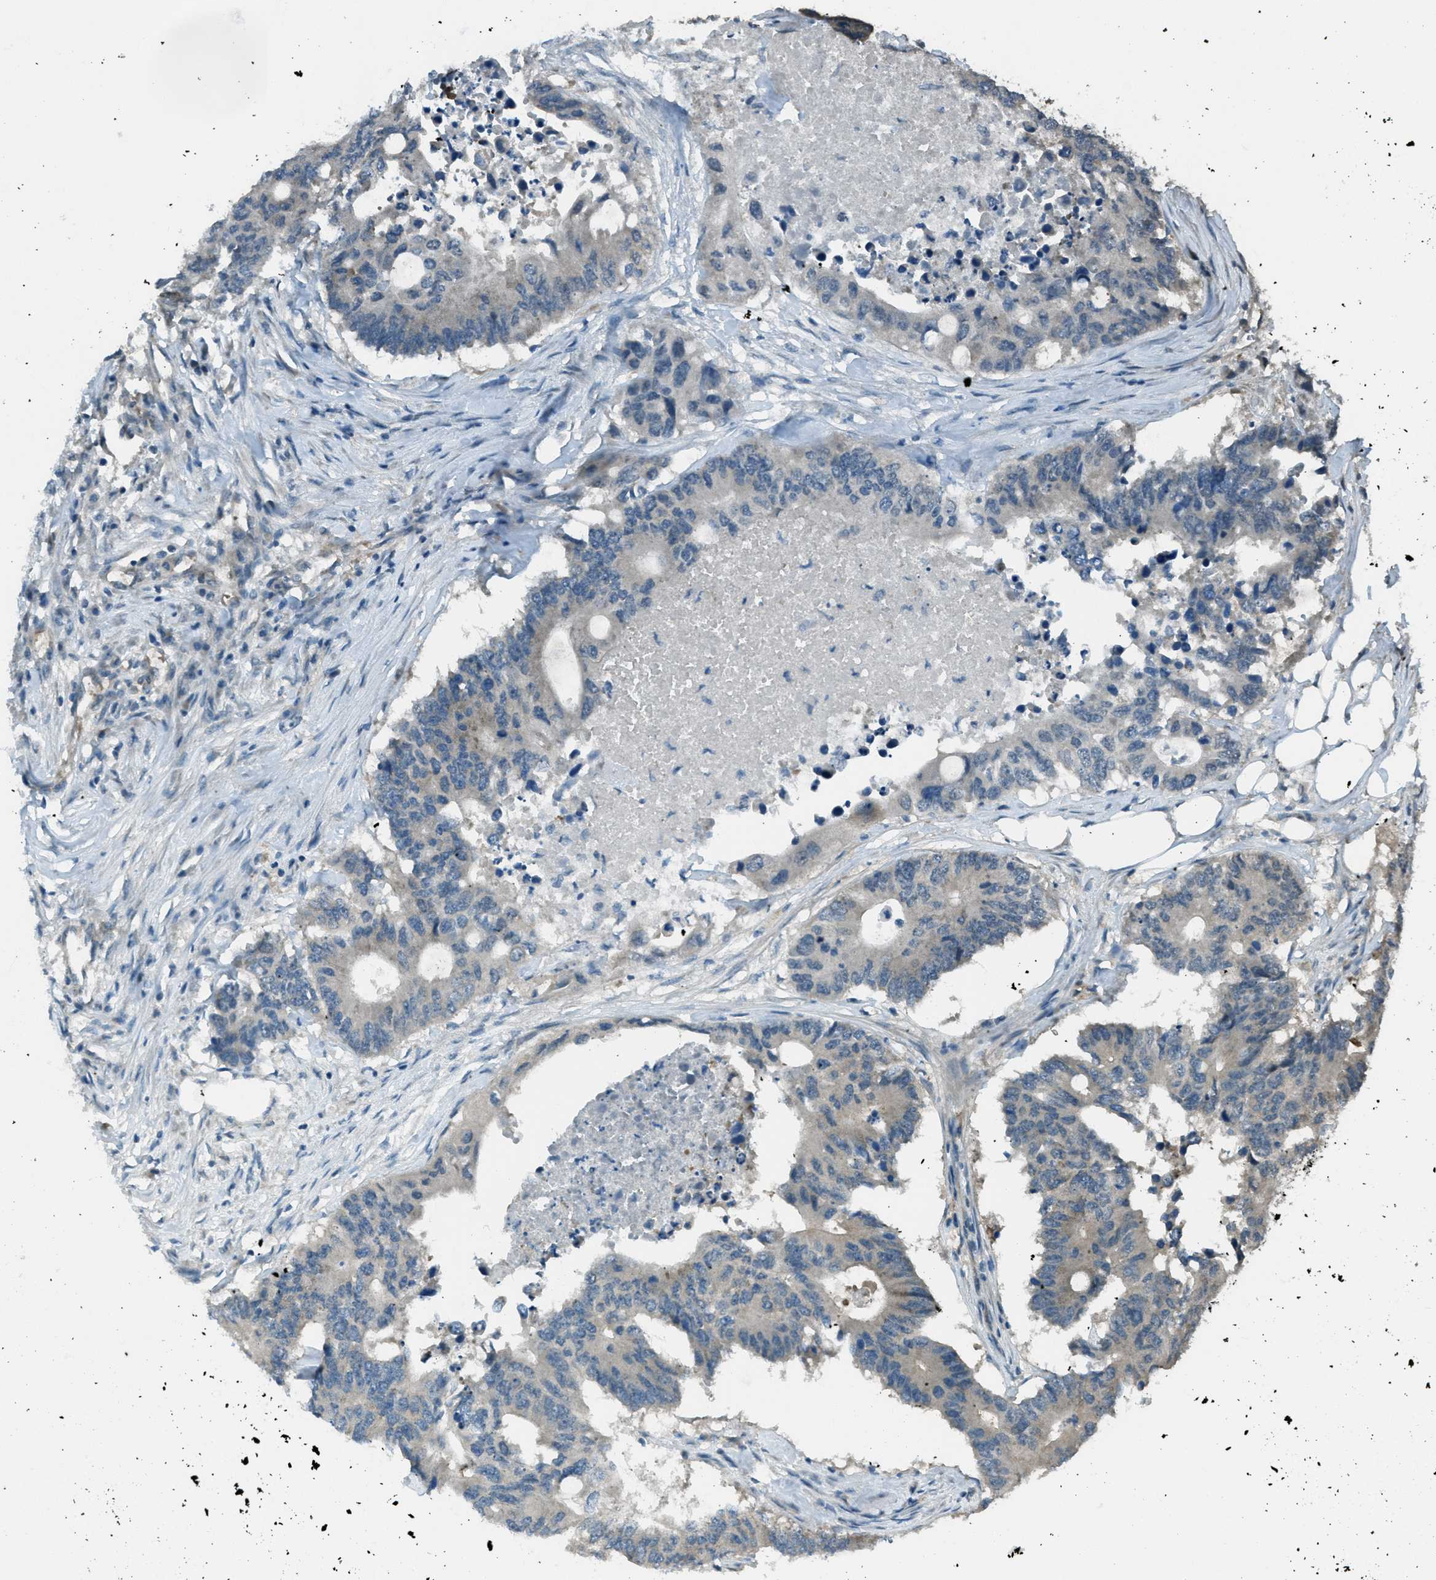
{"staining": {"intensity": "weak", "quantity": "25%-75%", "location": "cytoplasmic/membranous"}, "tissue": "colorectal cancer", "cell_type": "Tumor cells", "image_type": "cancer", "snomed": [{"axis": "morphology", "description": "Adenocarcinoma, NOS"}, {"axis": "topography", "description": "Colon"}], "caption": "This micrograph shows immunohistochemistry staining of human adenocarcinoma (colorectal), with low weak cytoplasmic/membranous expression in approximately 25%-75% of tumor cells.", "gene": "ASAP2", "patient": {"sex": "male", "age": 71}}